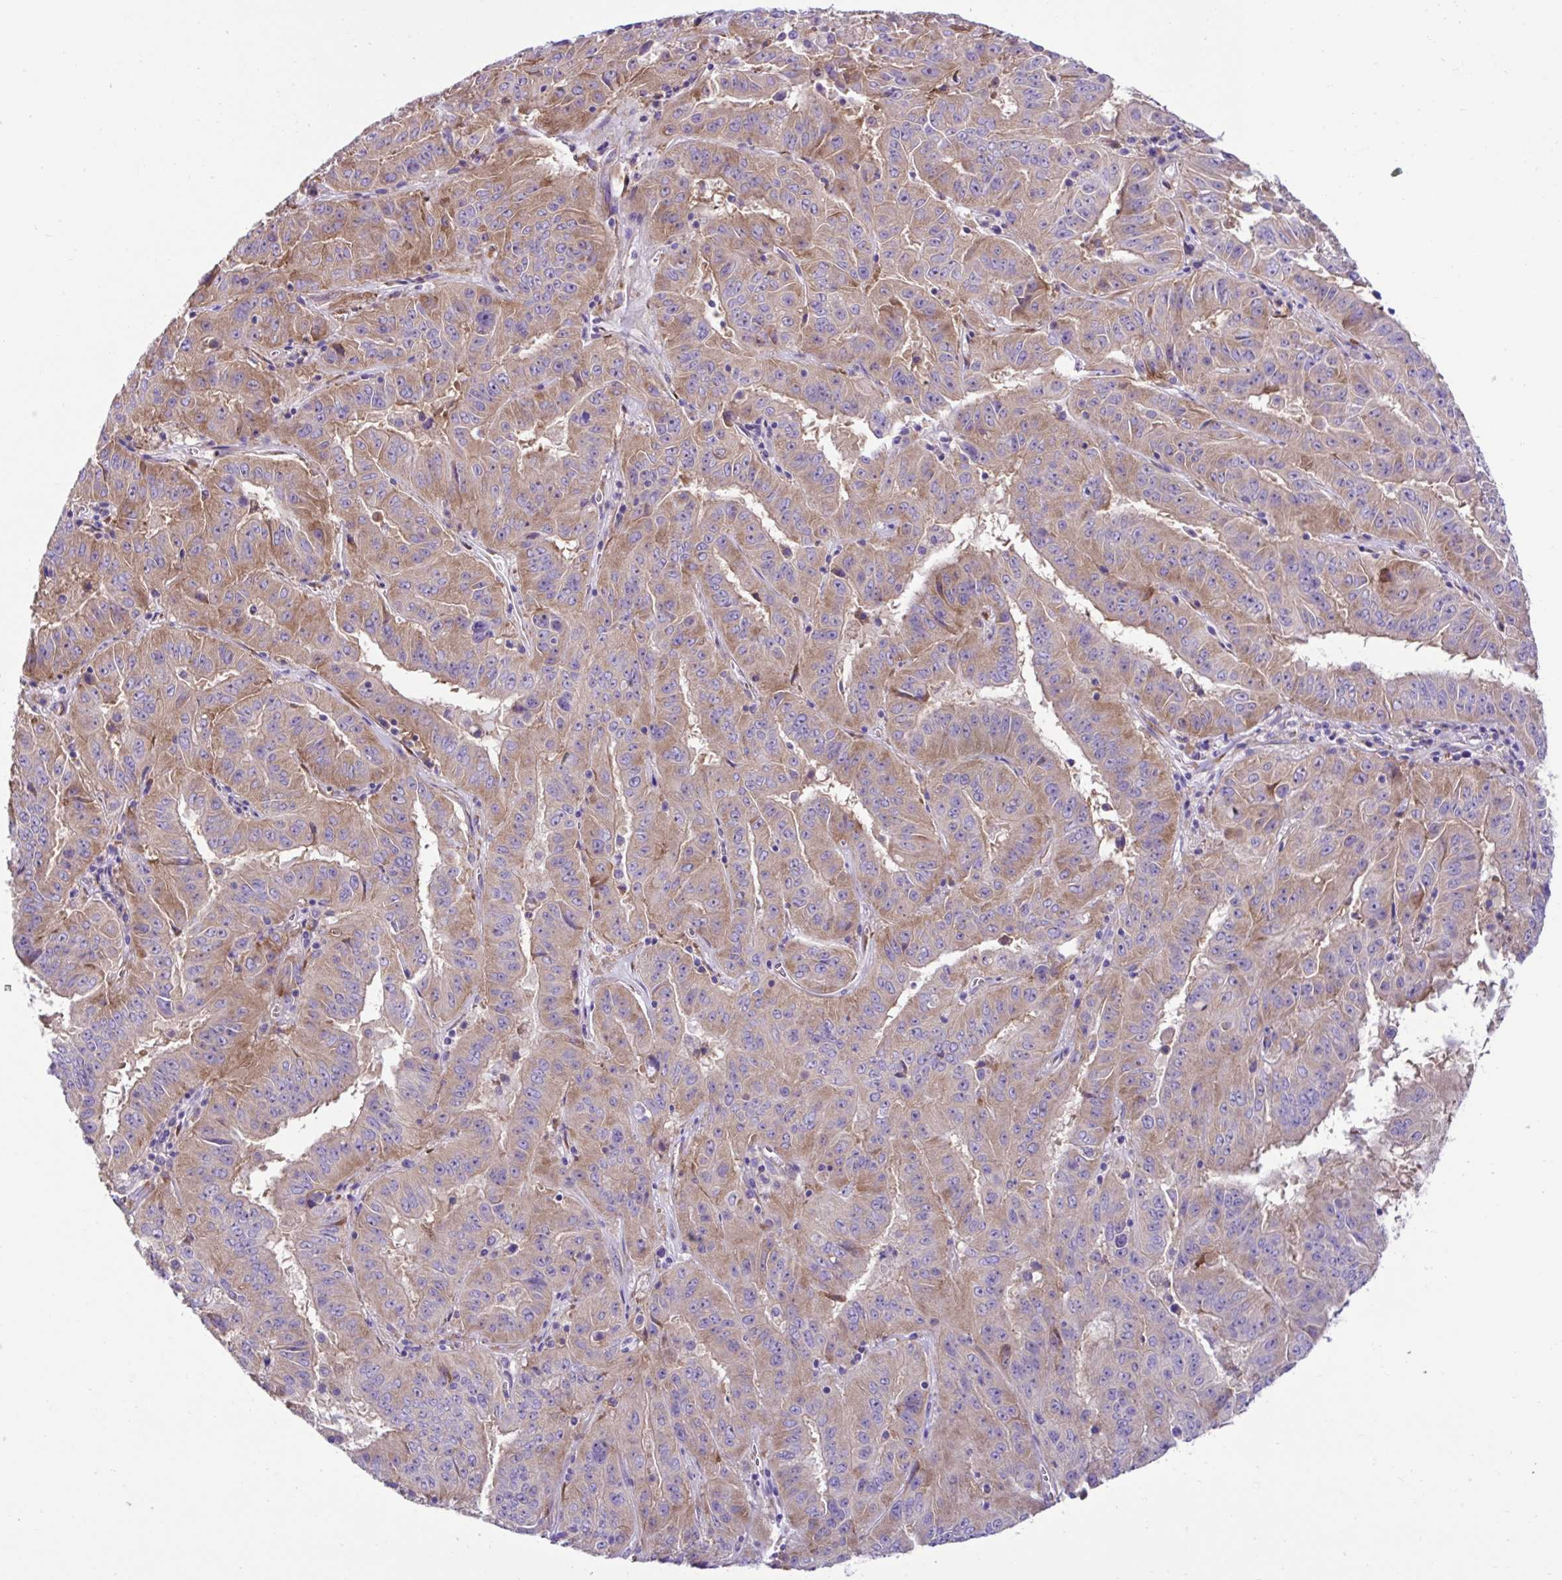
{"staining": {"intensity": "moderate", "quantity": ">75%", "location": "cytoplasmic/membranous"}, "tissue": "pancreatic cancer", "cell_type": "Tumor cells", "image_type": "cancer", "snomed": [{"axis": "morphology", "description": "Adenocarcinoma, NOS"}, {"axis": "topography", "description": "Pancreas"}], "caption": "Protein staining shows moderate cytoplasmic/membranous positivity in approximately >75% of tumor cells in adenocarcinoma (pancreatic).", "gene": "RPL7", "patient": {"sex": "male", "age": 63}}